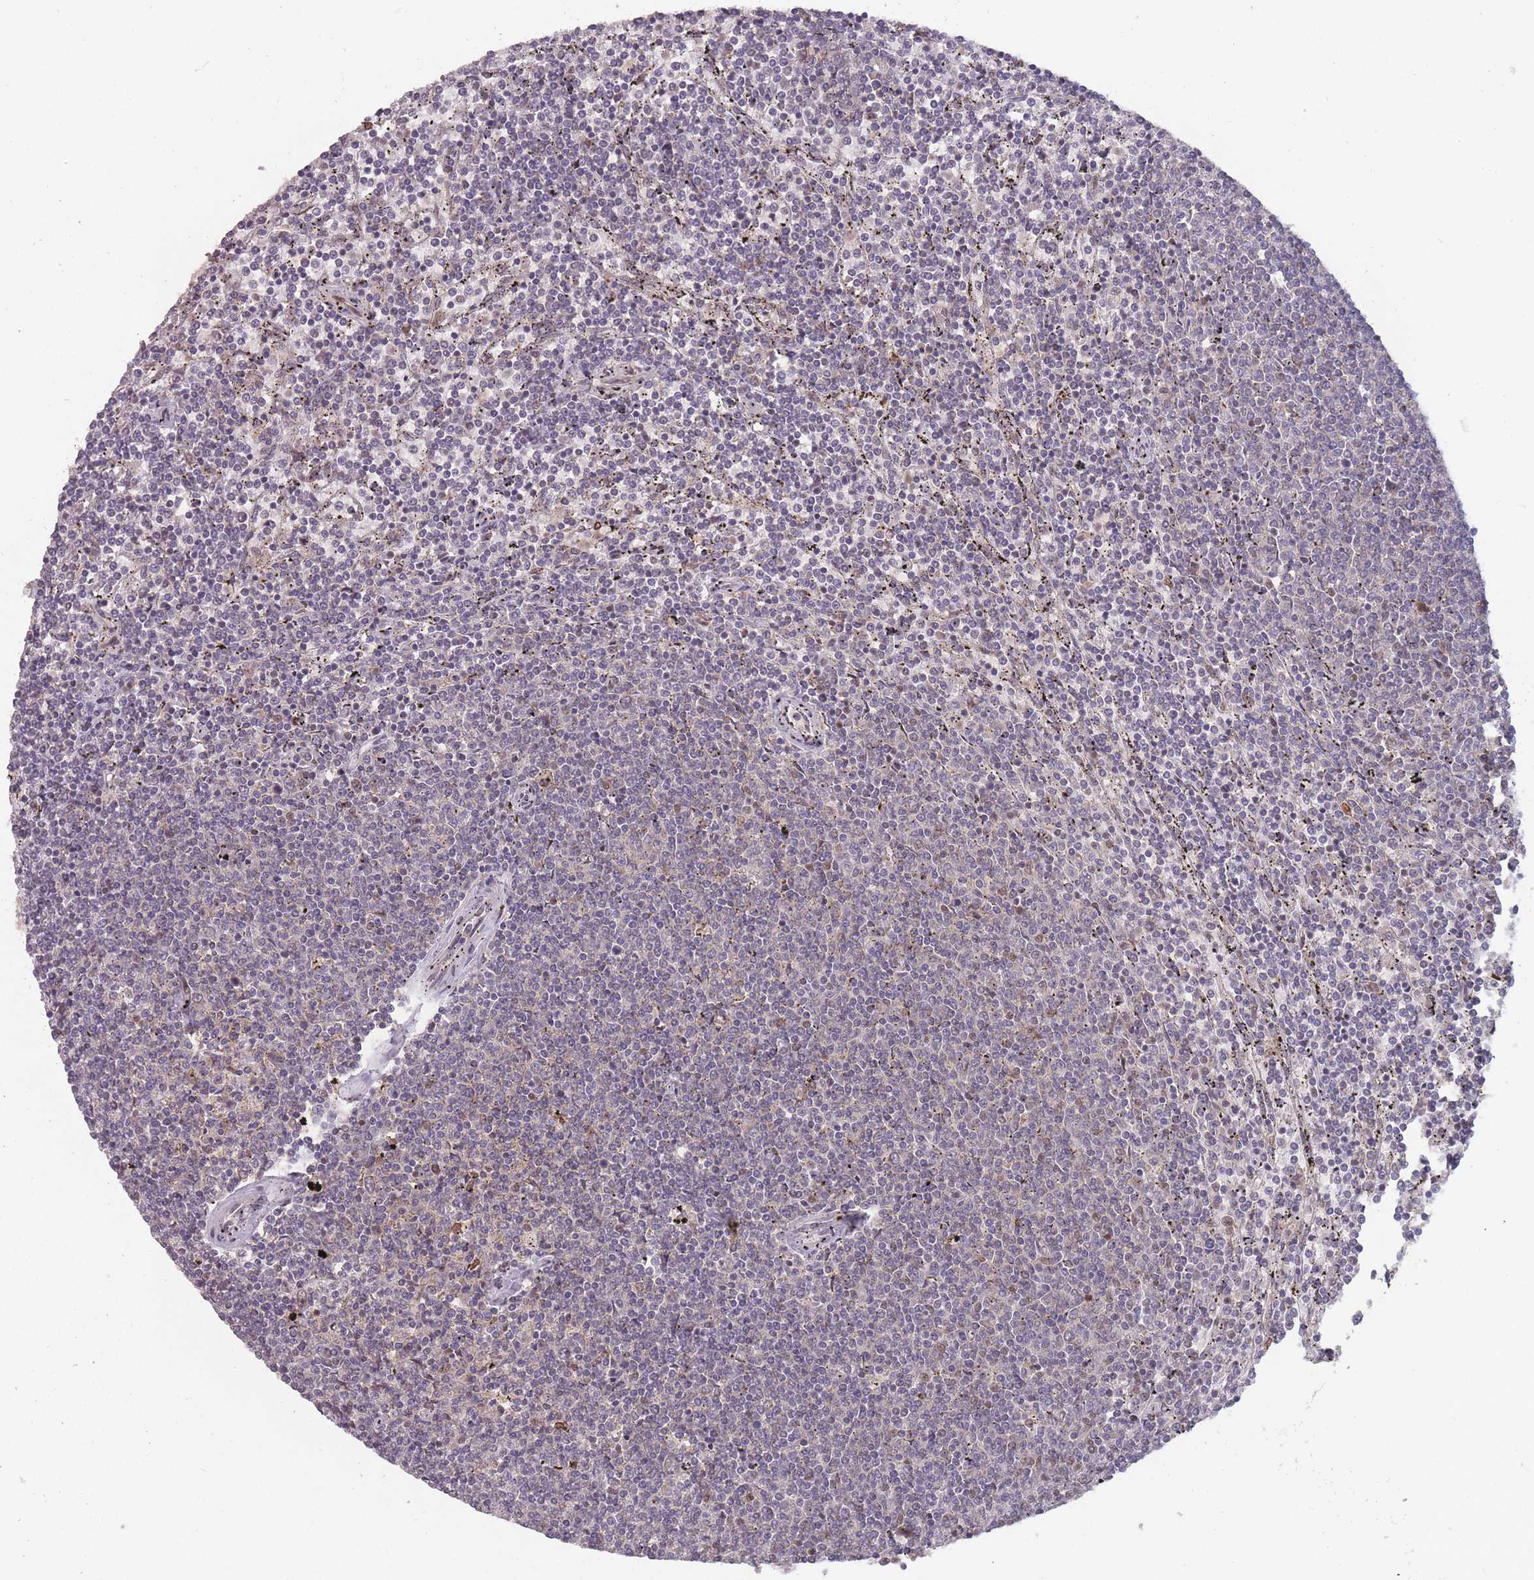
{"staining": {"intensity": "negative", "quantity": "none", "location": "none"}, "tissue": "lymphoma", "cell_type": "Tumor cells", "image_type": "cancer", "snomed": [{"axis": "morphology", "description": "Malignant lymphoma, non-Hodgkin's type, Low grade"}, {"axis": "topography", "description": "Spleen"}], "caption": "This photomicrograph is of low-grade malignant lymphoma, non-Hodgkin's type stained with IHC to label a protein in brown with the nuclei are counter-stained blue. There is no expression in tumor cells. (DAB (3,3'-diaminobenzidine) immunohistochemistry, high magnification).", "gene": "TMED3", "patient": {"sex": "female", "age": 50}}